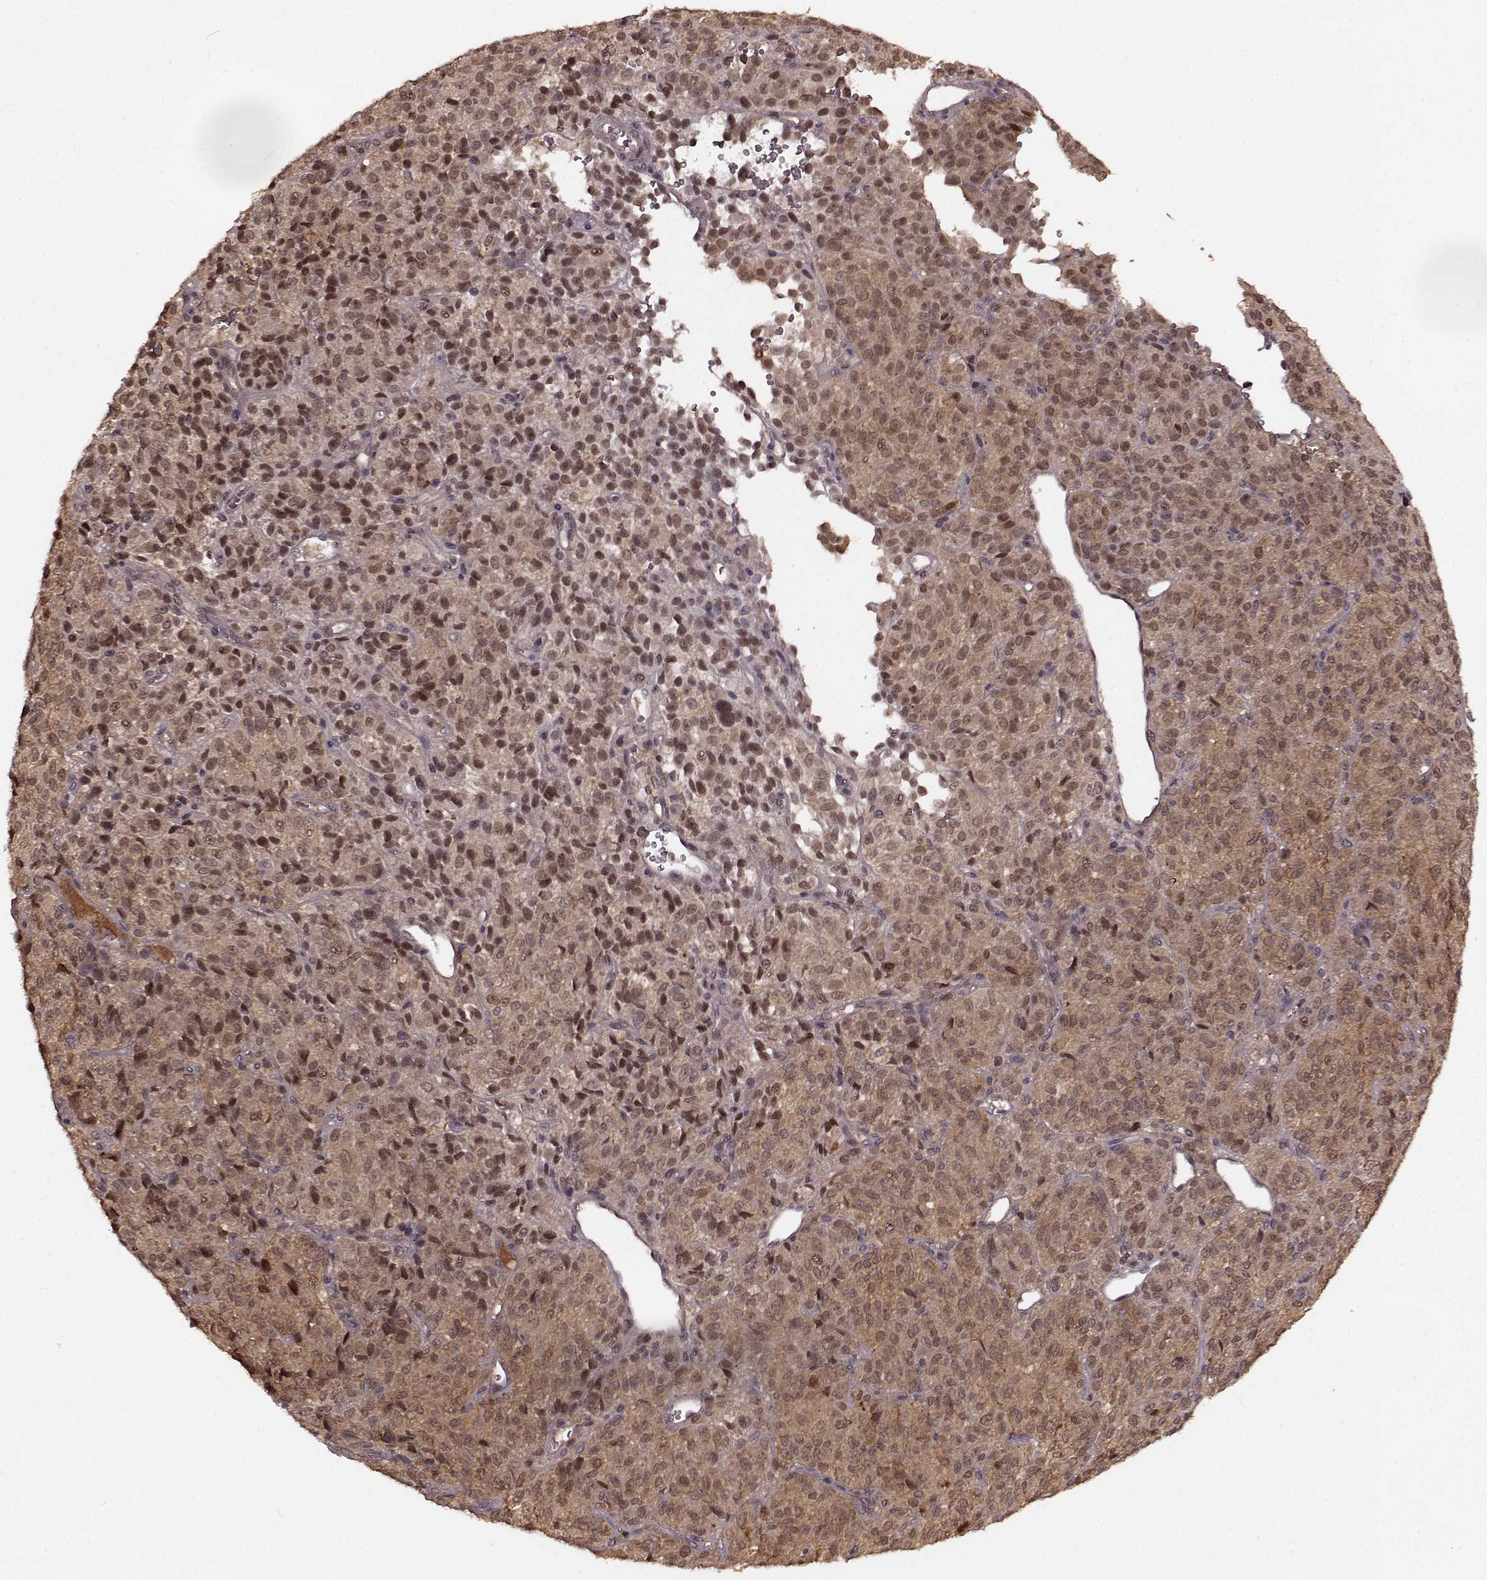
{"staining": {"intensity": "weak", "quantity": ">75%", "location": "cytoplasmic/membranous,nuclear"}, "tissue": "melanoma", "cell_type": "Tumor cells", "image_type": "cancer", "snomed": [{"axis": "morphology", "description": "Malignant melanoma, Metastatic site"}, {"axis": "topography", "description": "Brain"}], "caption": "A low amount of weak cytoplasmic/membranous and nuclear expression is present in about >75% of tumor cells in melanoma tissue. (brown staining indicates protein expression, while blue staining denotes nuclei).", "gene": "GSS", "patient": {"sex": "female", "age": 56}}